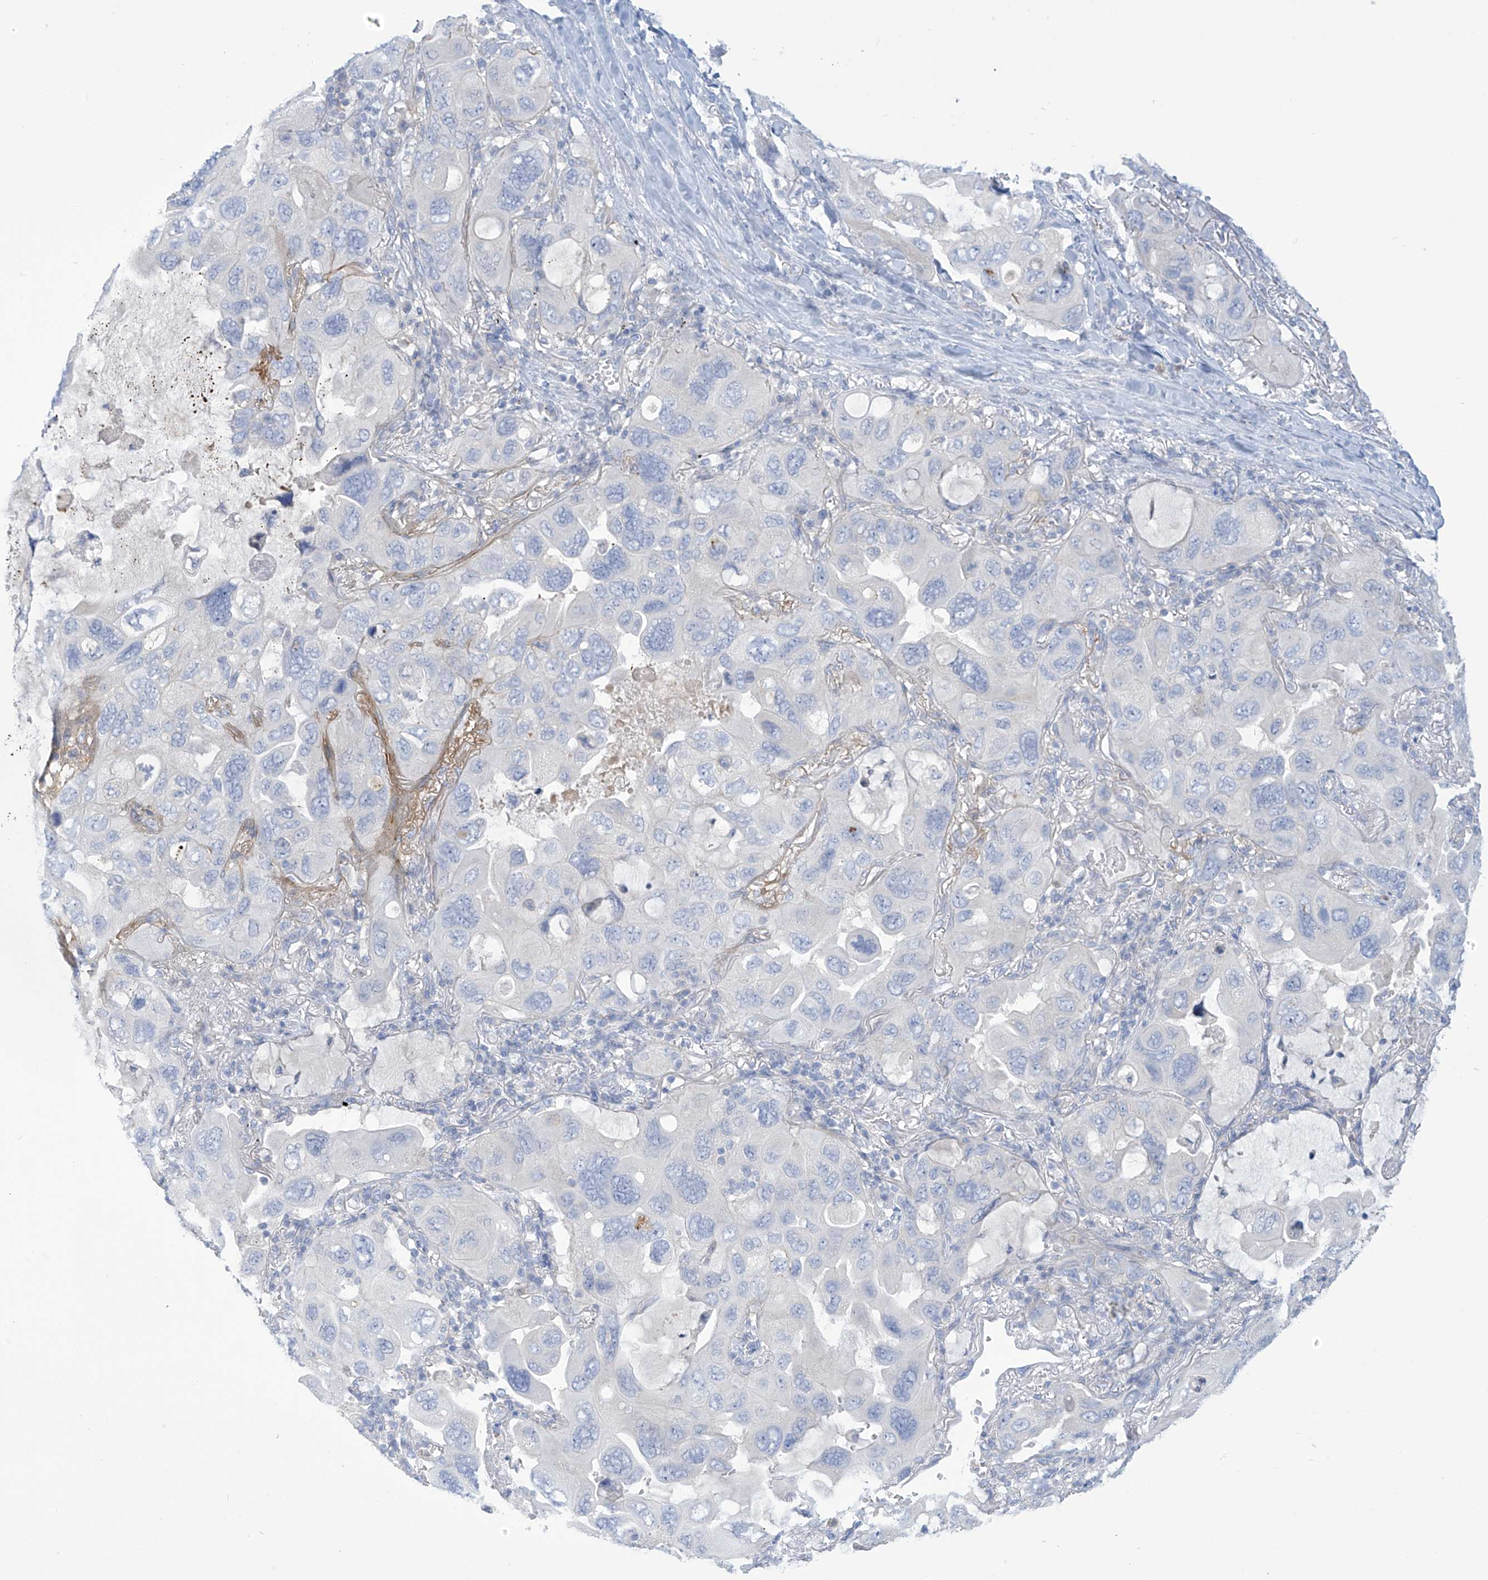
{"staining": {"intensity": "negative", "quantity": "none", "location": "none"}, "tissue": "lung cancer", "cell_type": "Tumor cells", "image_type": "cancer", "snomed": [{"axis": "morphology", "description": "Squamous cell carcinoma, NOS"}, {"axis": "topography", "description": "Lung"}], "caption": "This is an IHC micrograph of lung squamous cell carcinoma. There is no expression in tumor cells.", "gene": "FABP2", "patient": {"sex": "female", "age": 73}}